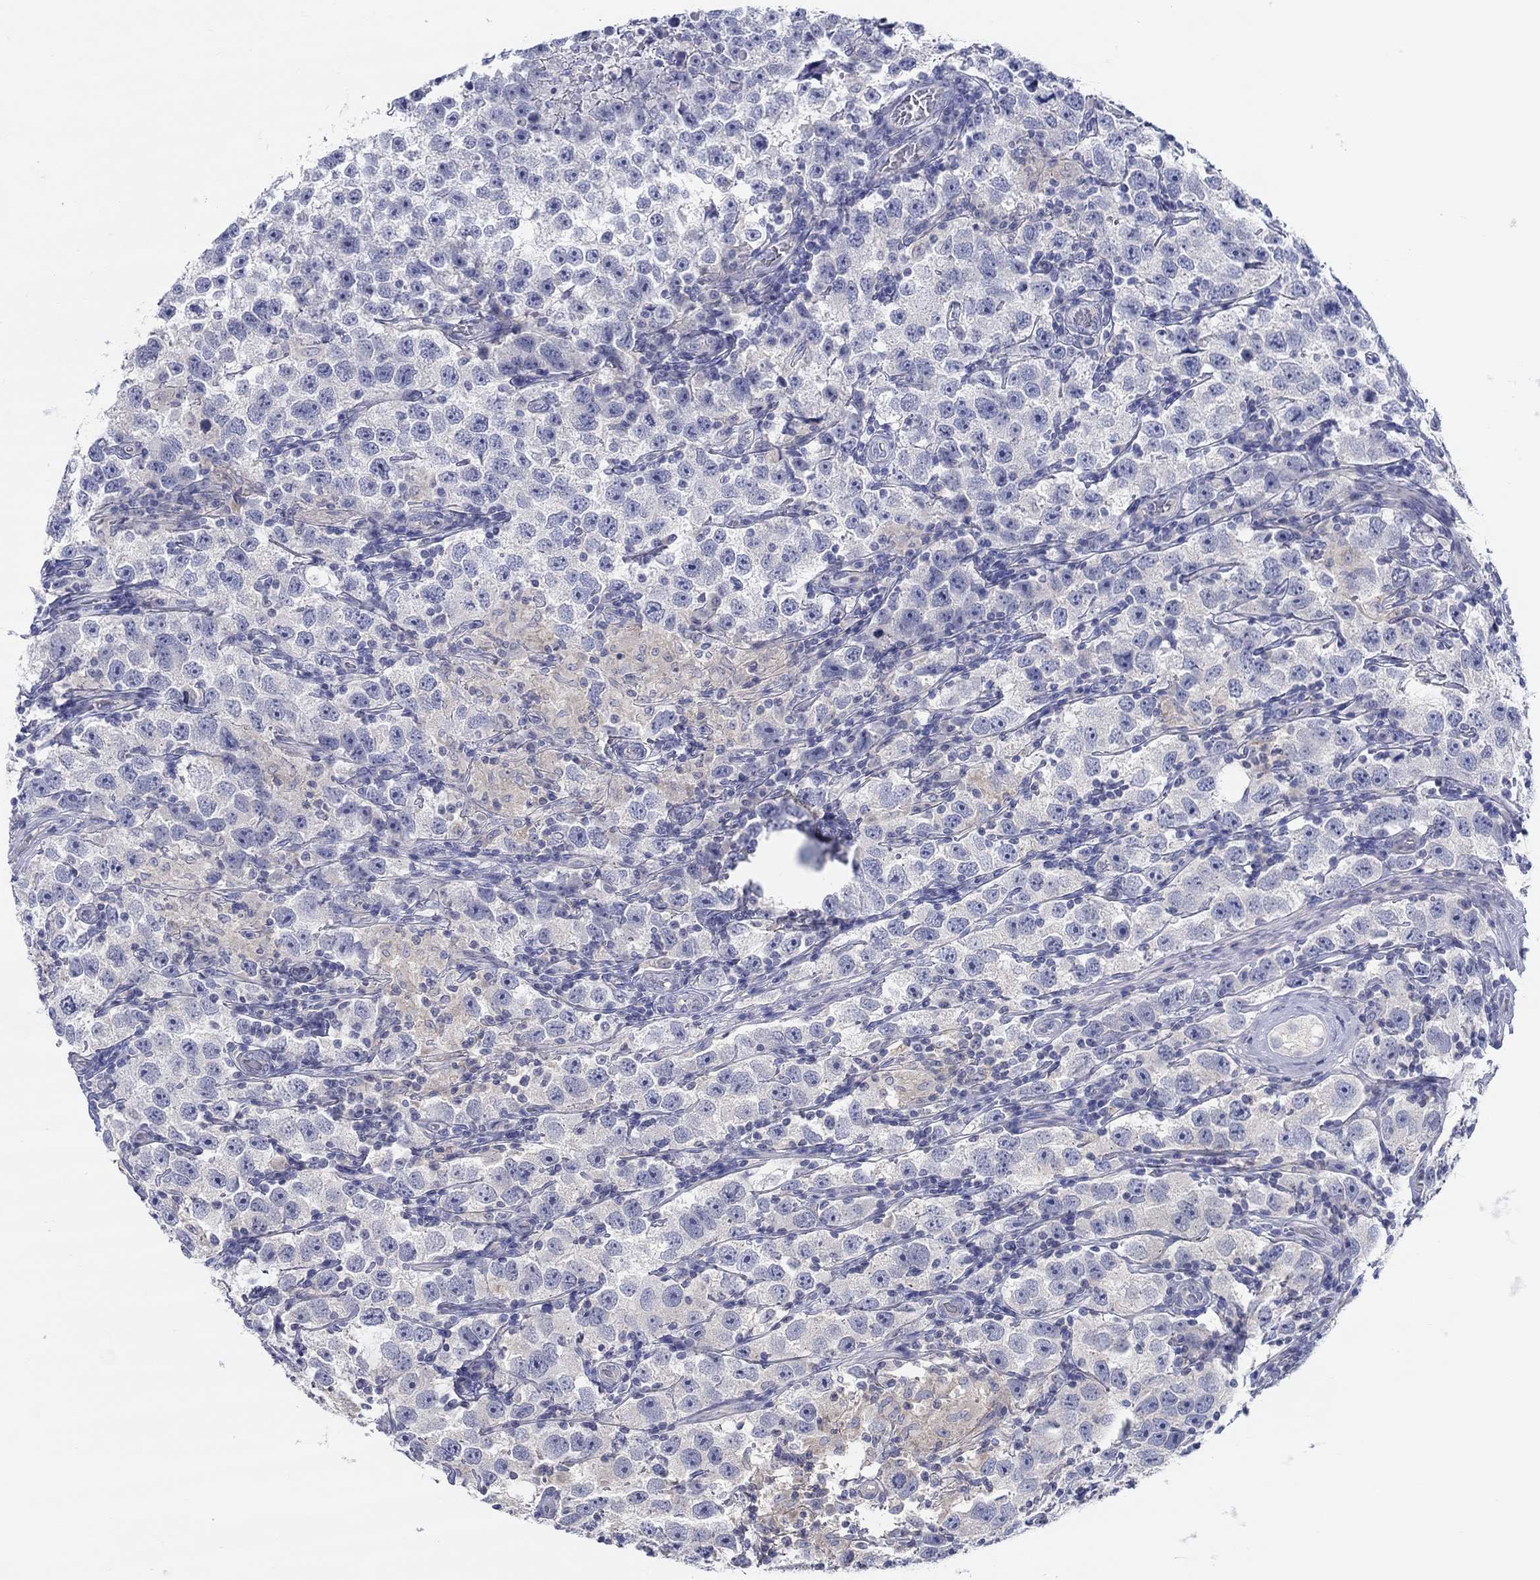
{"staining": {"intensity": "negative", "quantity": "none", "location": "none"}, "tissue": "testis cancer", "cell_type": "Tumor cells", "image_type": "cancer", "snomed": [{"axis": "morphology", "description": "Seminoma, NOS"}, {"axis": "topography", "description": "Testis"}], "caption": "Protein analysis of testis seminoma demonstrates no significant staining in tumor cells.", "gene": "HAPLN4", "patient": {"sex": "male", "age": 26}}